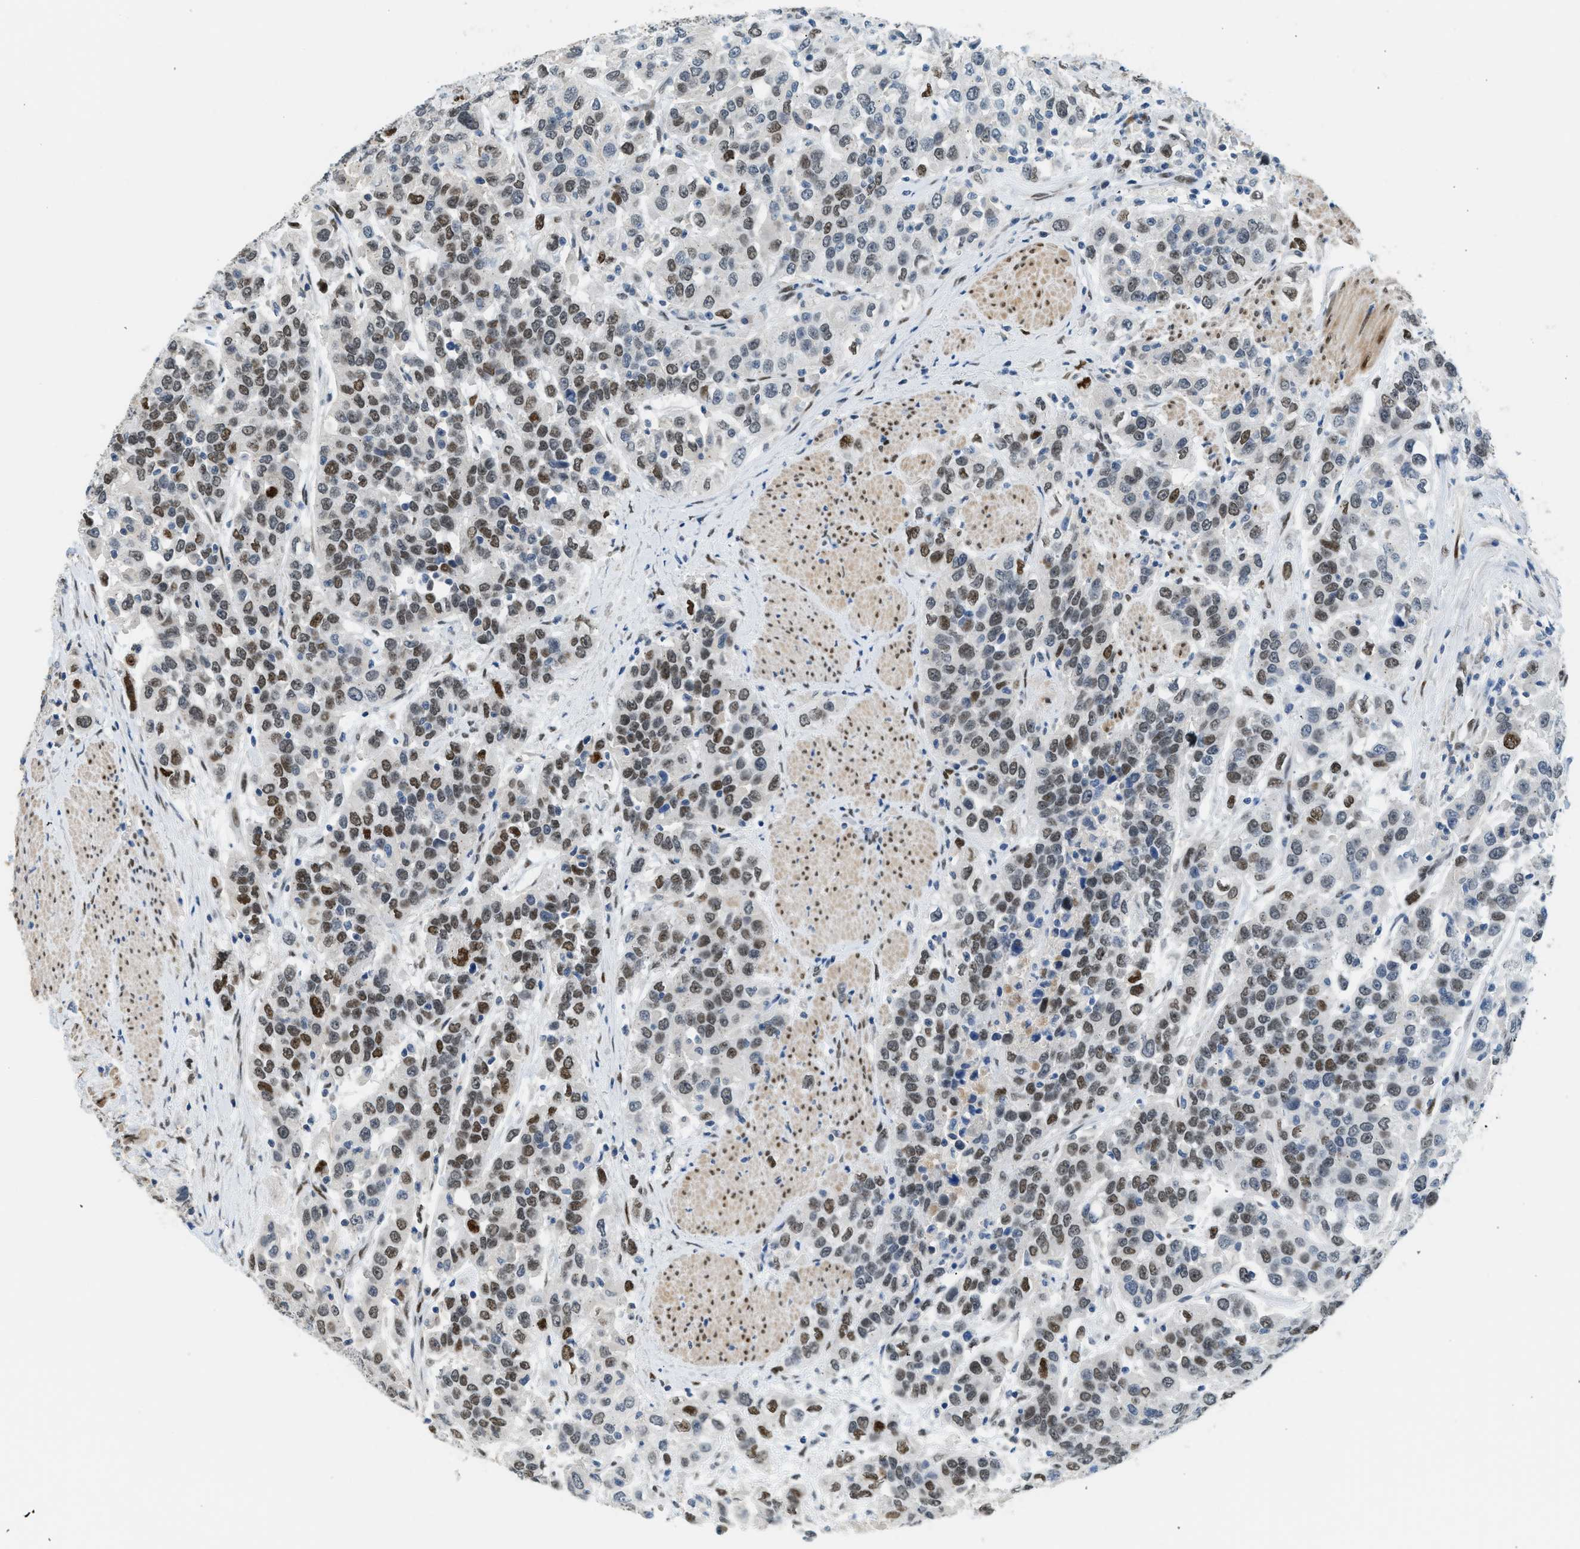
{"staining": {"intensity": "moderate", "quantity": ">75%", "location": "nuclear"}, "tissue": "urothelial cancer", "cell_type": "Tumor cells", "image_type": "cancer", "snomed": [{"axis": "morphology", "description": "Urothelial carcinoma, High grade"}, {"axis": "topography", "description": "Urinary bladder"}], "caption": "Protein staining exhibits moderate nuclear staining in approximately >75% of tumor cells in high-grade urothelial carcinoma.", "gene": "ZBTB20", "patient": {"sex": "female", "age": 80}}